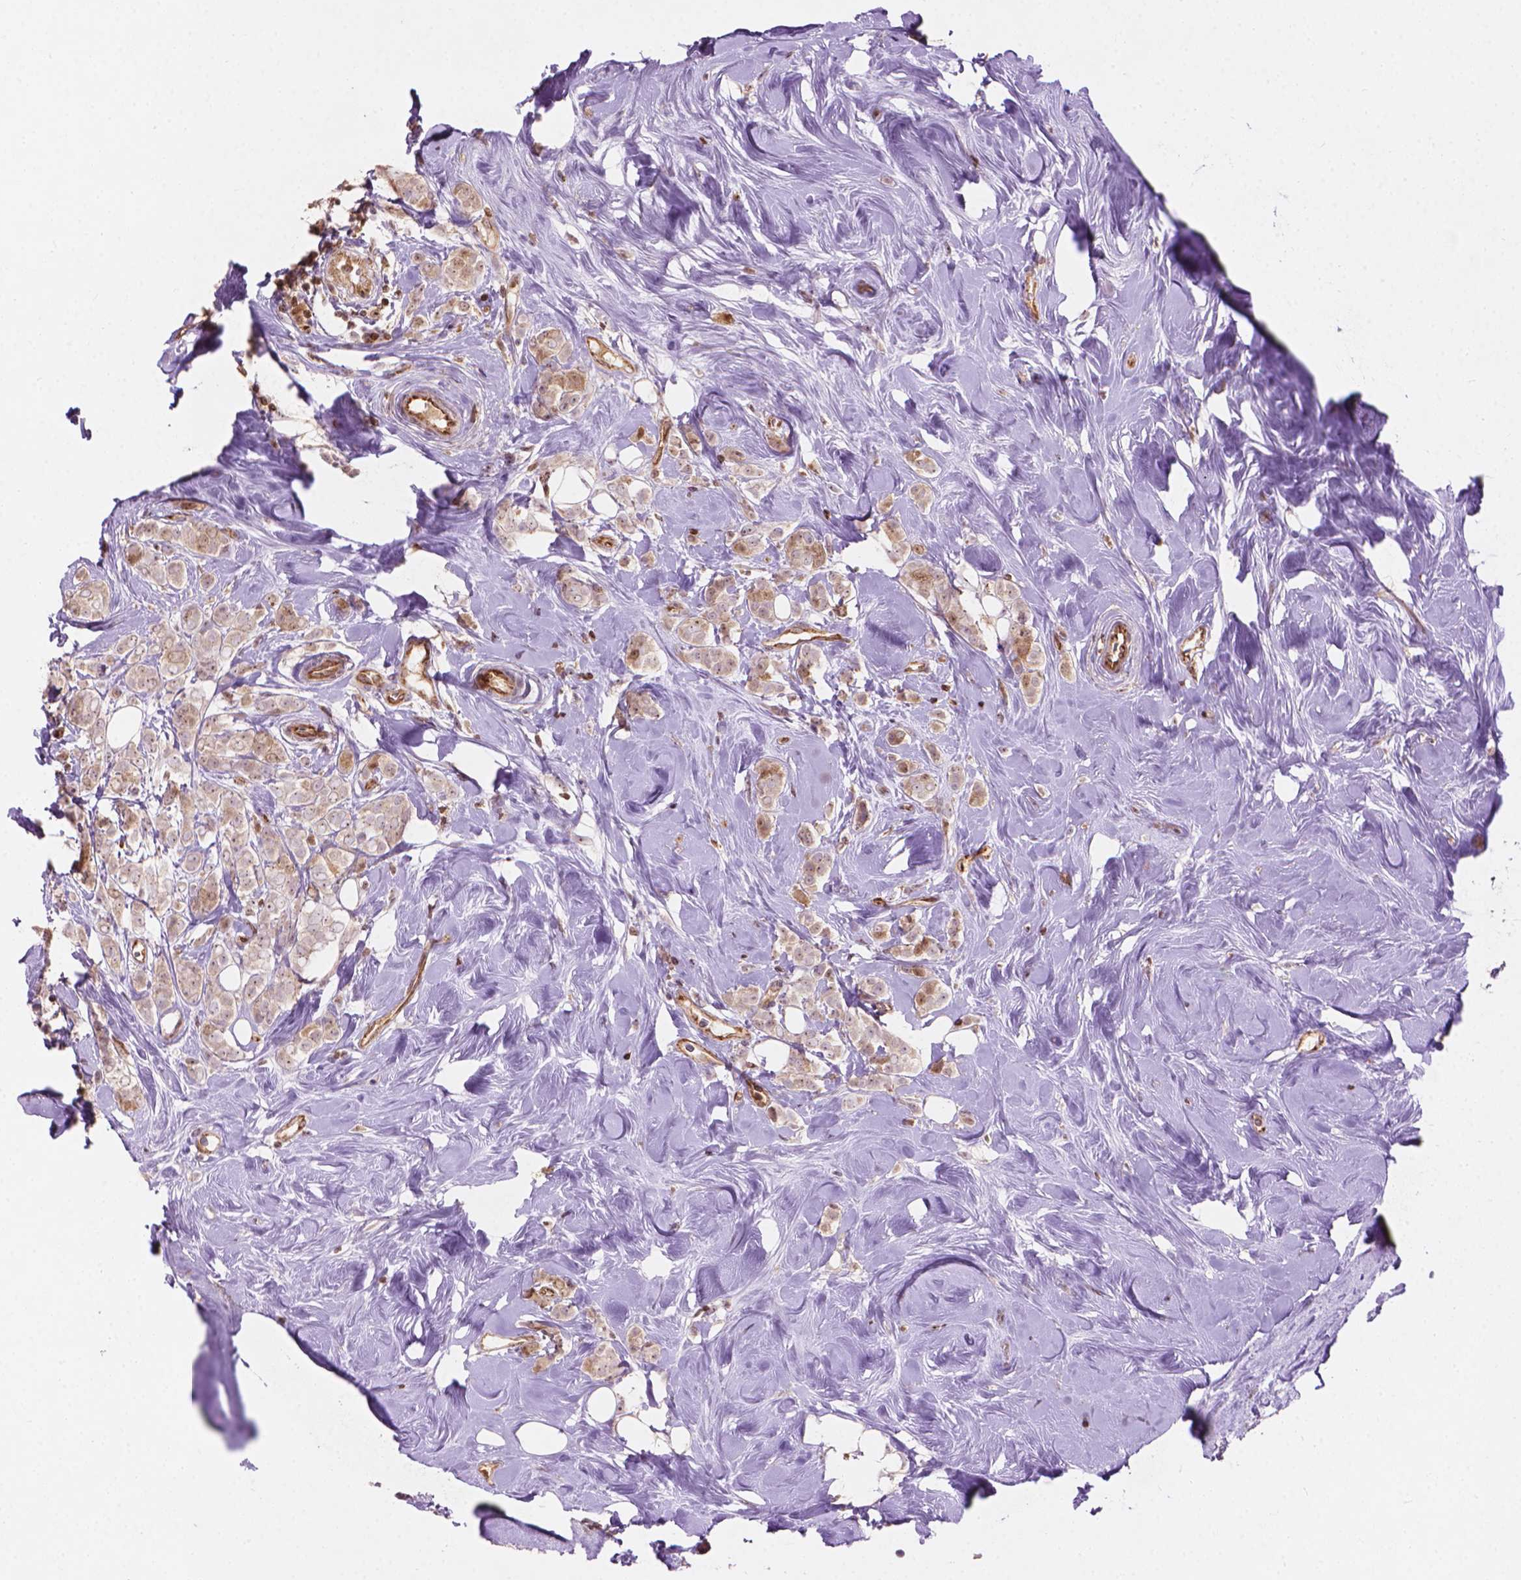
{"staining": {"intensity": "weak", "quantity": ">75%", "location": "cytoplasmic/membranous,nuclear"}, "tissue": "breast cancer", "cell_type": "Tumor cells", "image_type": "cancer", "snomed": [{"axis": "morphology", "description": "Lobular carcinoma"}, {"axis": "topography", "description": "Breast"}], "caption": "Tumor cells display low levels of weak cytoplasmic/membranous and nuclear expression in approximately >75% of cells in human breast cancer (lobular carcinoma). (IHC, brightfield microscopy, high magnification).", "gene": "SMC2", "patient": {"sex": "female", "age": 49}}